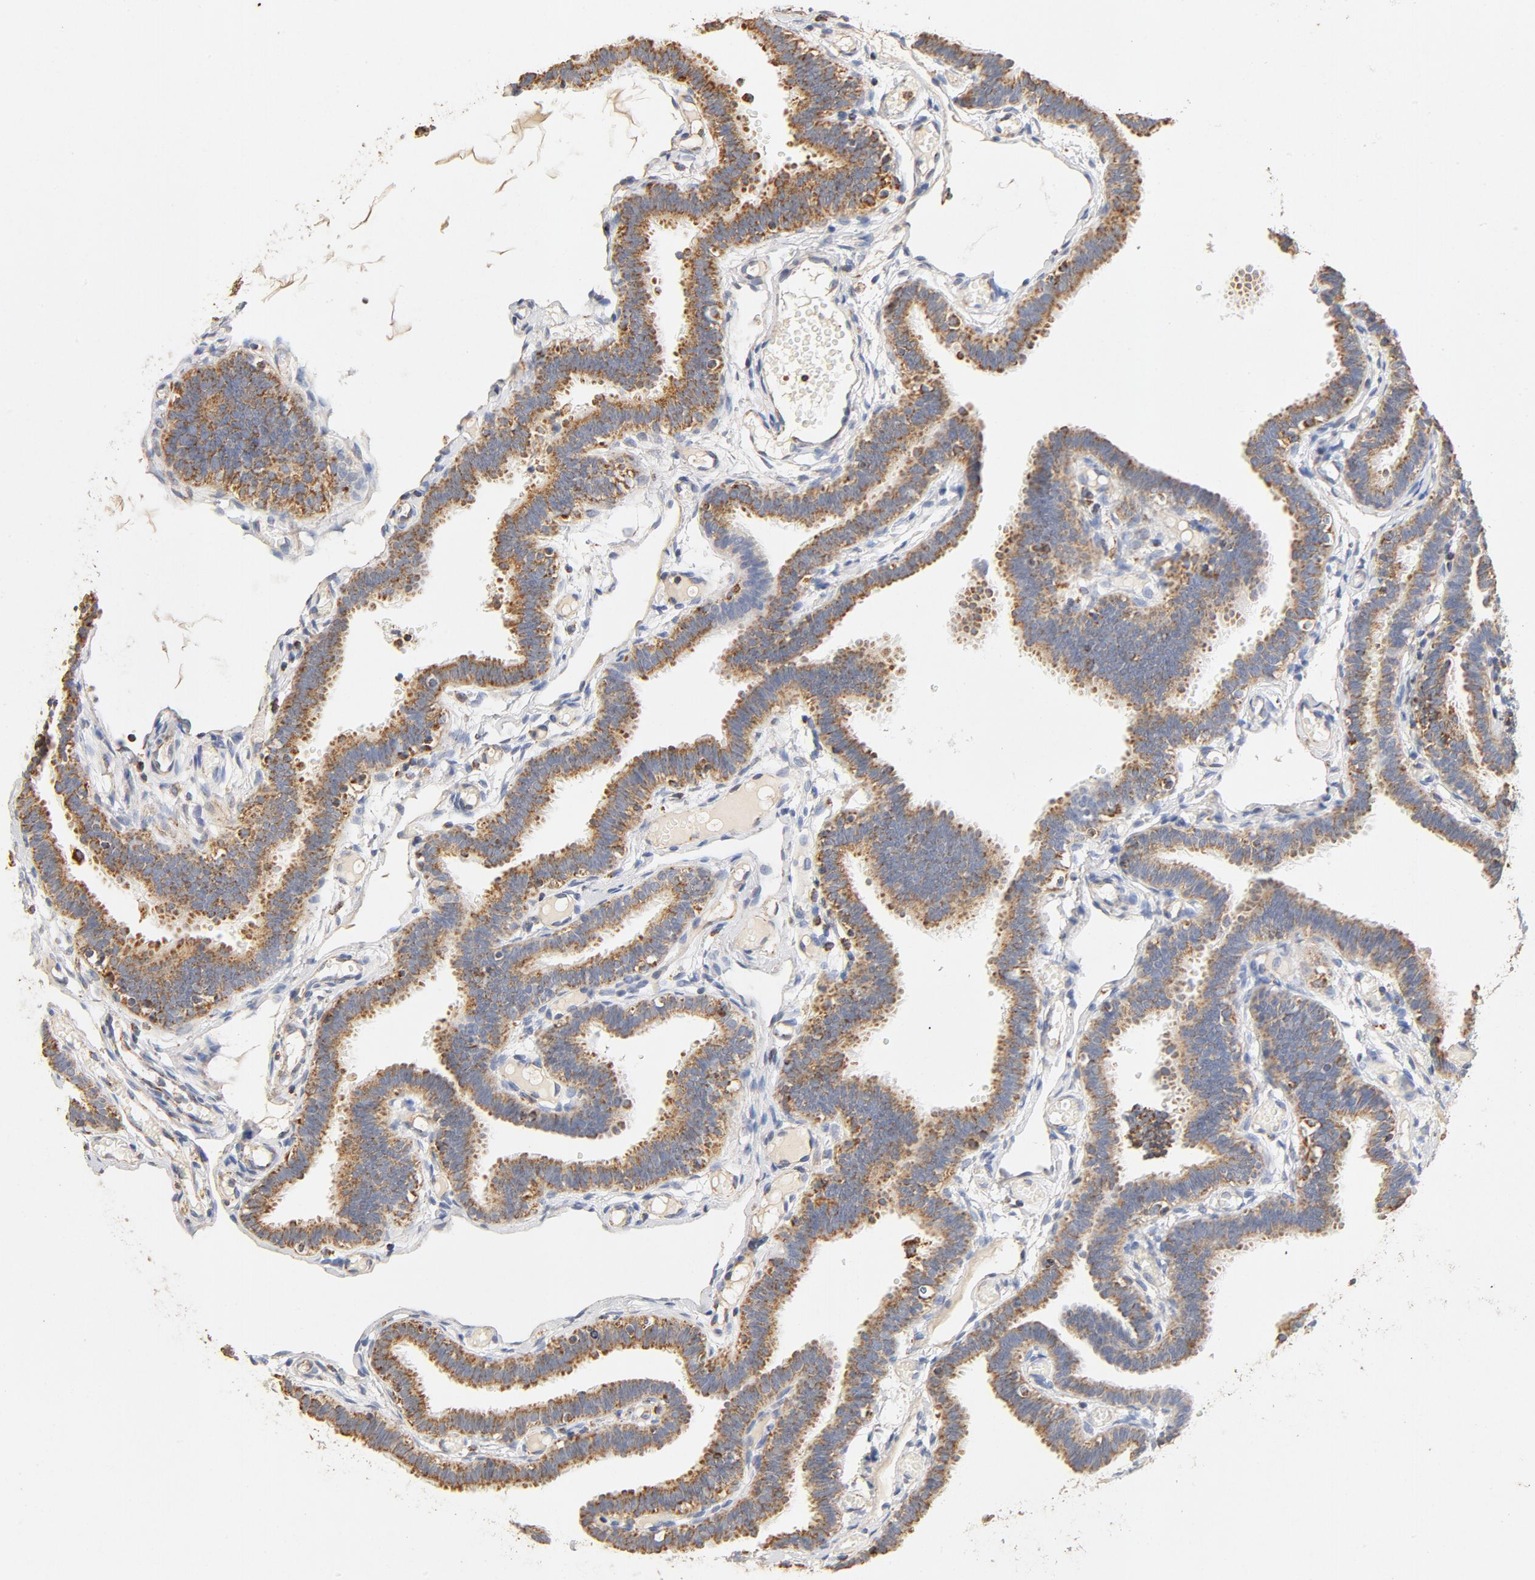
{"staining": {"intensity": "moderate", "quantity": ">75%", "location": "cytoplasmic/membranous"}, "tissue": "fallopian tube", "cell_type": "Glandular cells", "image_type": "normal", "snomed": [{"axis": "morphology", "description": "Normal tissue, NOS"}, {"axis": "topography", "description": "Fallopian tube"}], "caption": "Brown immunohistochemical staining in benign human fallopian tube exhibits moderate cytoplasmic/membranous expression in about >75% of glandular cells.", "gene": "COX4I1", "patient": {"sex": "female", "age": 29}}